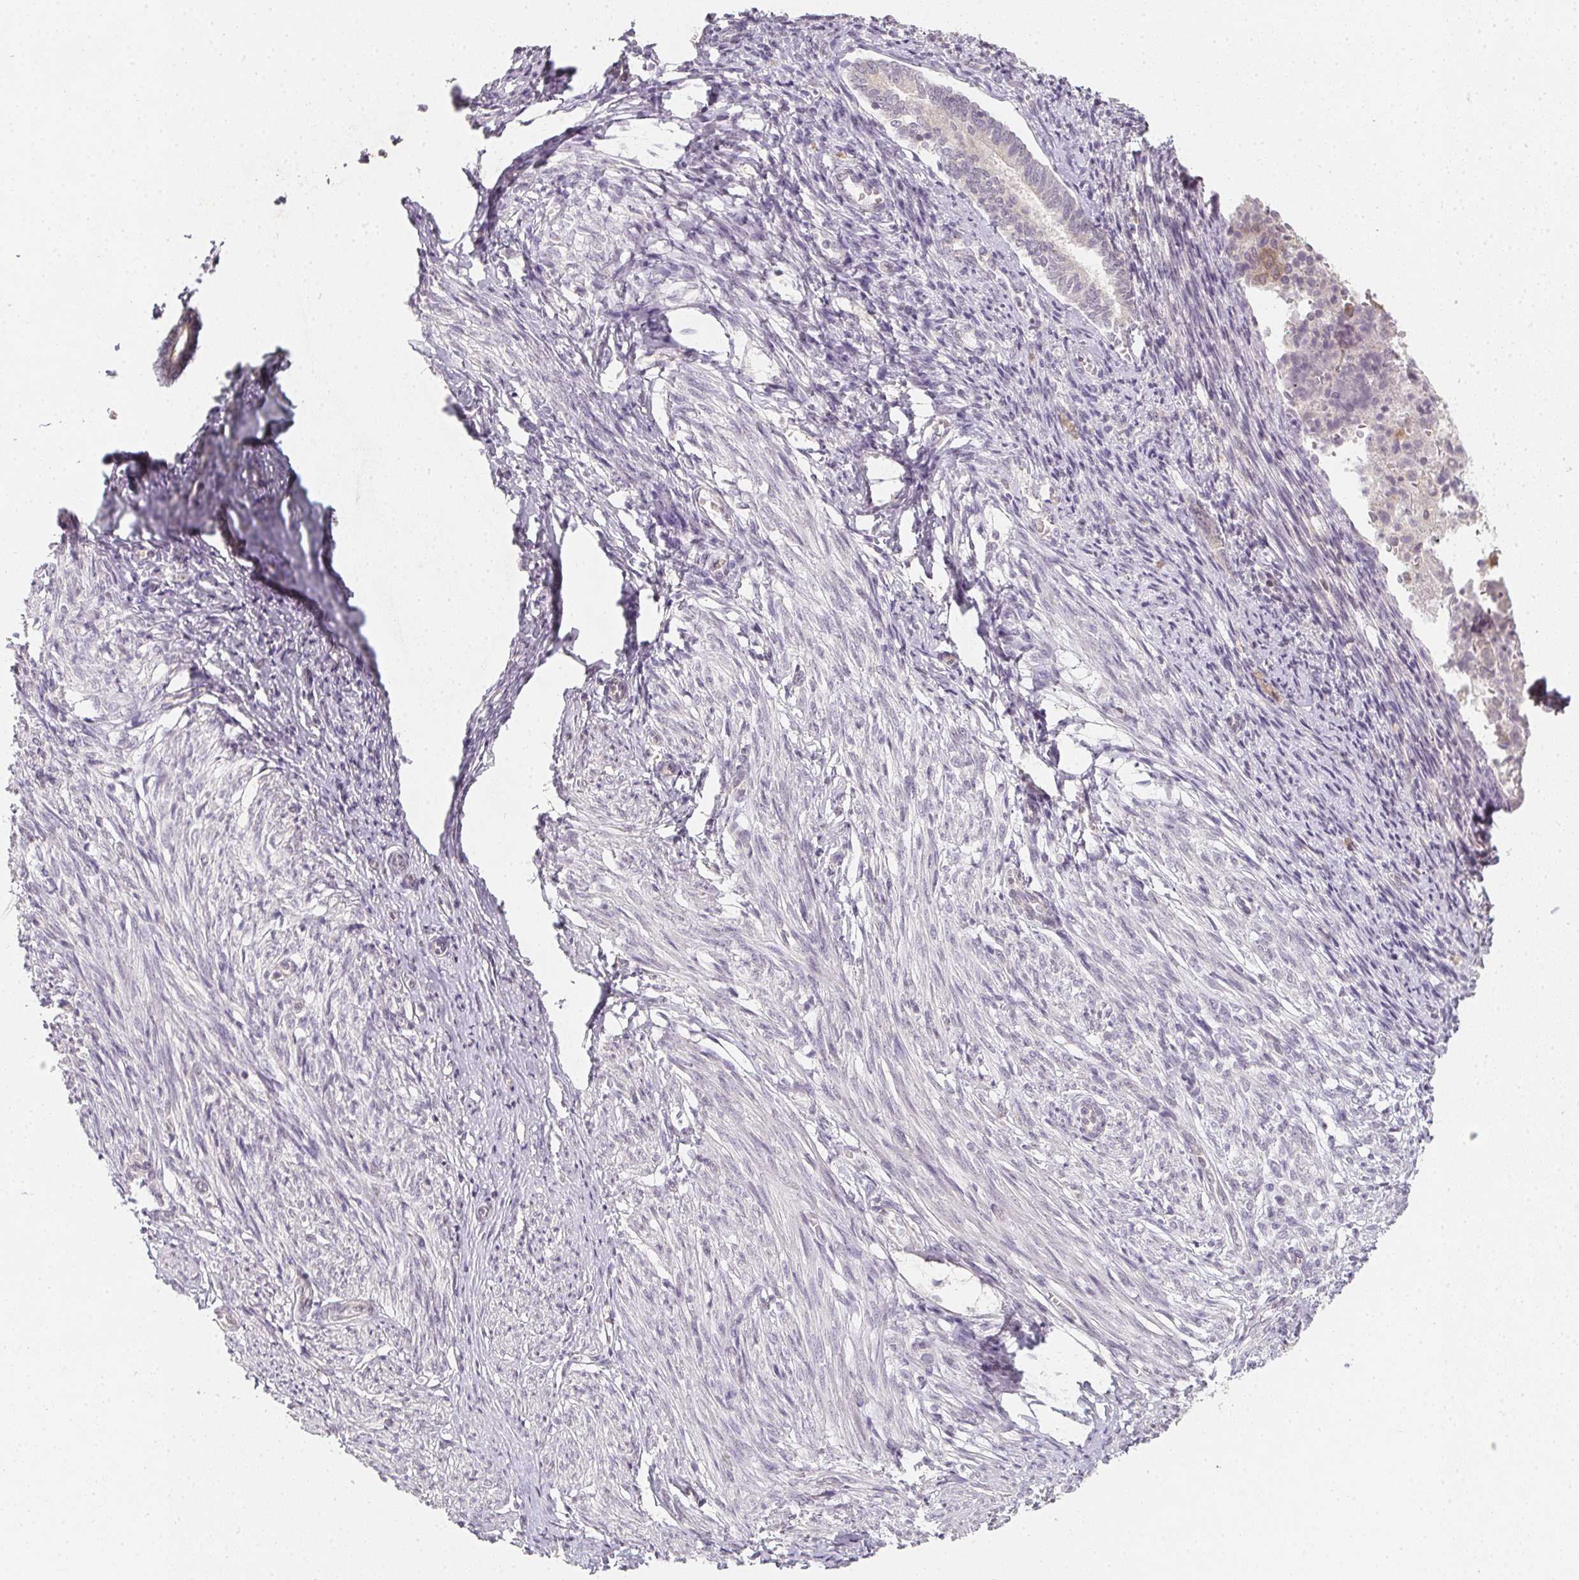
{"staining": {"intensity": "negative", "quantity": "none", "location": "none"}, "tissue": "endometrium", "cell_type": "Cells in endometrial stroma", "image_type": "normal", "snomed": [{"axis": "morphology", "description": "Normal tissue, NOS"}, {"axis": "topography", "description": "Endometrium"}], "caption": "An immunohistochemistry (IHC) histopathology image of normal endometrium is shown. There is no staining in cells in endometrial stroma of endometrium.", "gene": "SOAT1", "patient": {"sex": "female", "age": 50}}